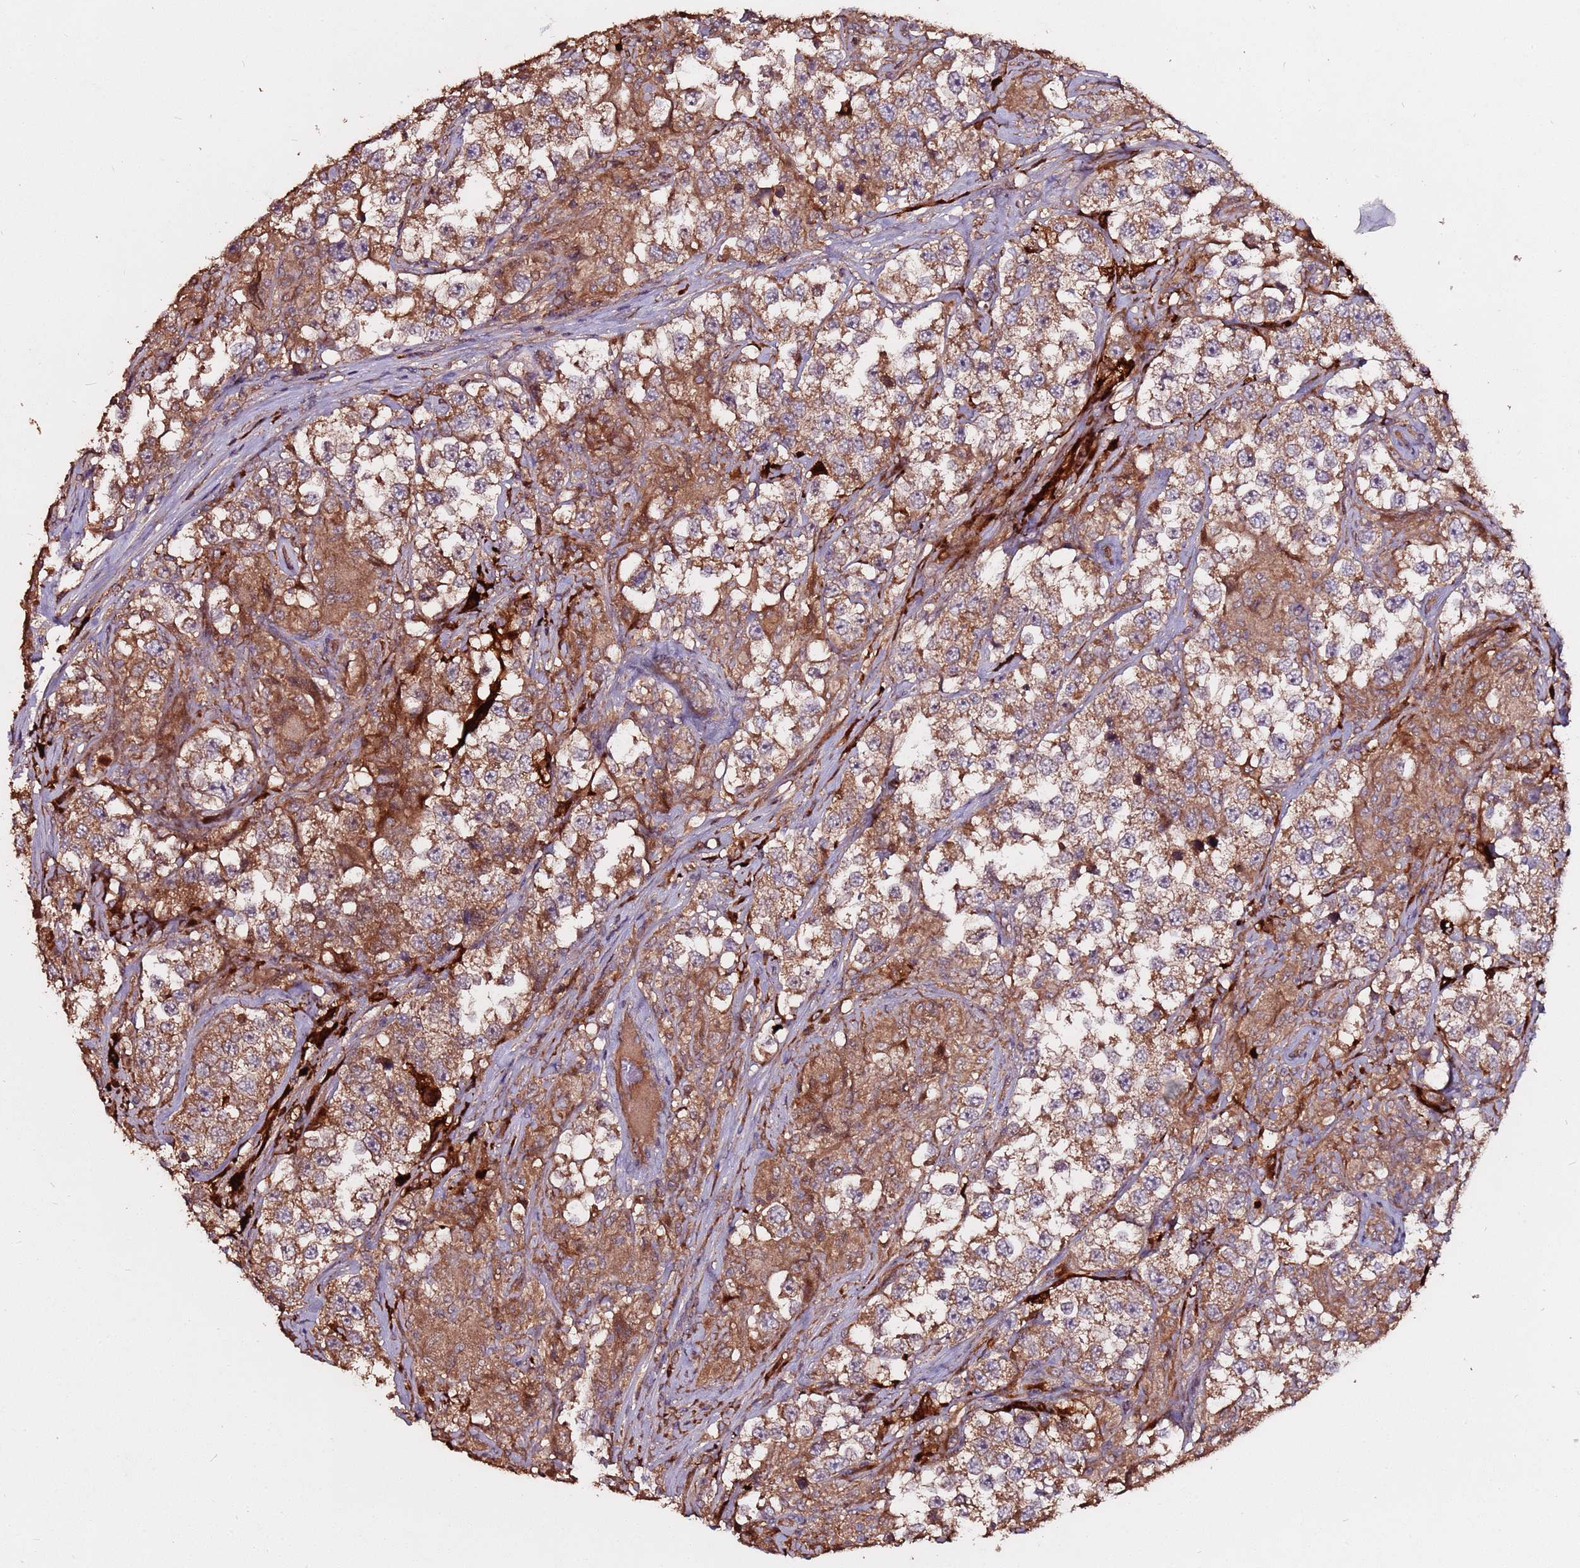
{"staining": {"intensity": "moderate", "quantity": ">75%", "location": "cytoplasmic/membranous"}, "tissue": "testis cancer", "cell_type": "Tumor cells", "image_type": "cancer", "snomed": [{"axis": "morphology", "description": "Seminoma, NOS"}, {"axis": "topography", "description": "Testis"}], "caption": "Tumor cells display medium levels of moderate cytoplasmic/membranous positivity in about >75% of cells in seminoma (testis).", "gene": "RPS15A", "patient": {"sex": "male", "age": 46}}